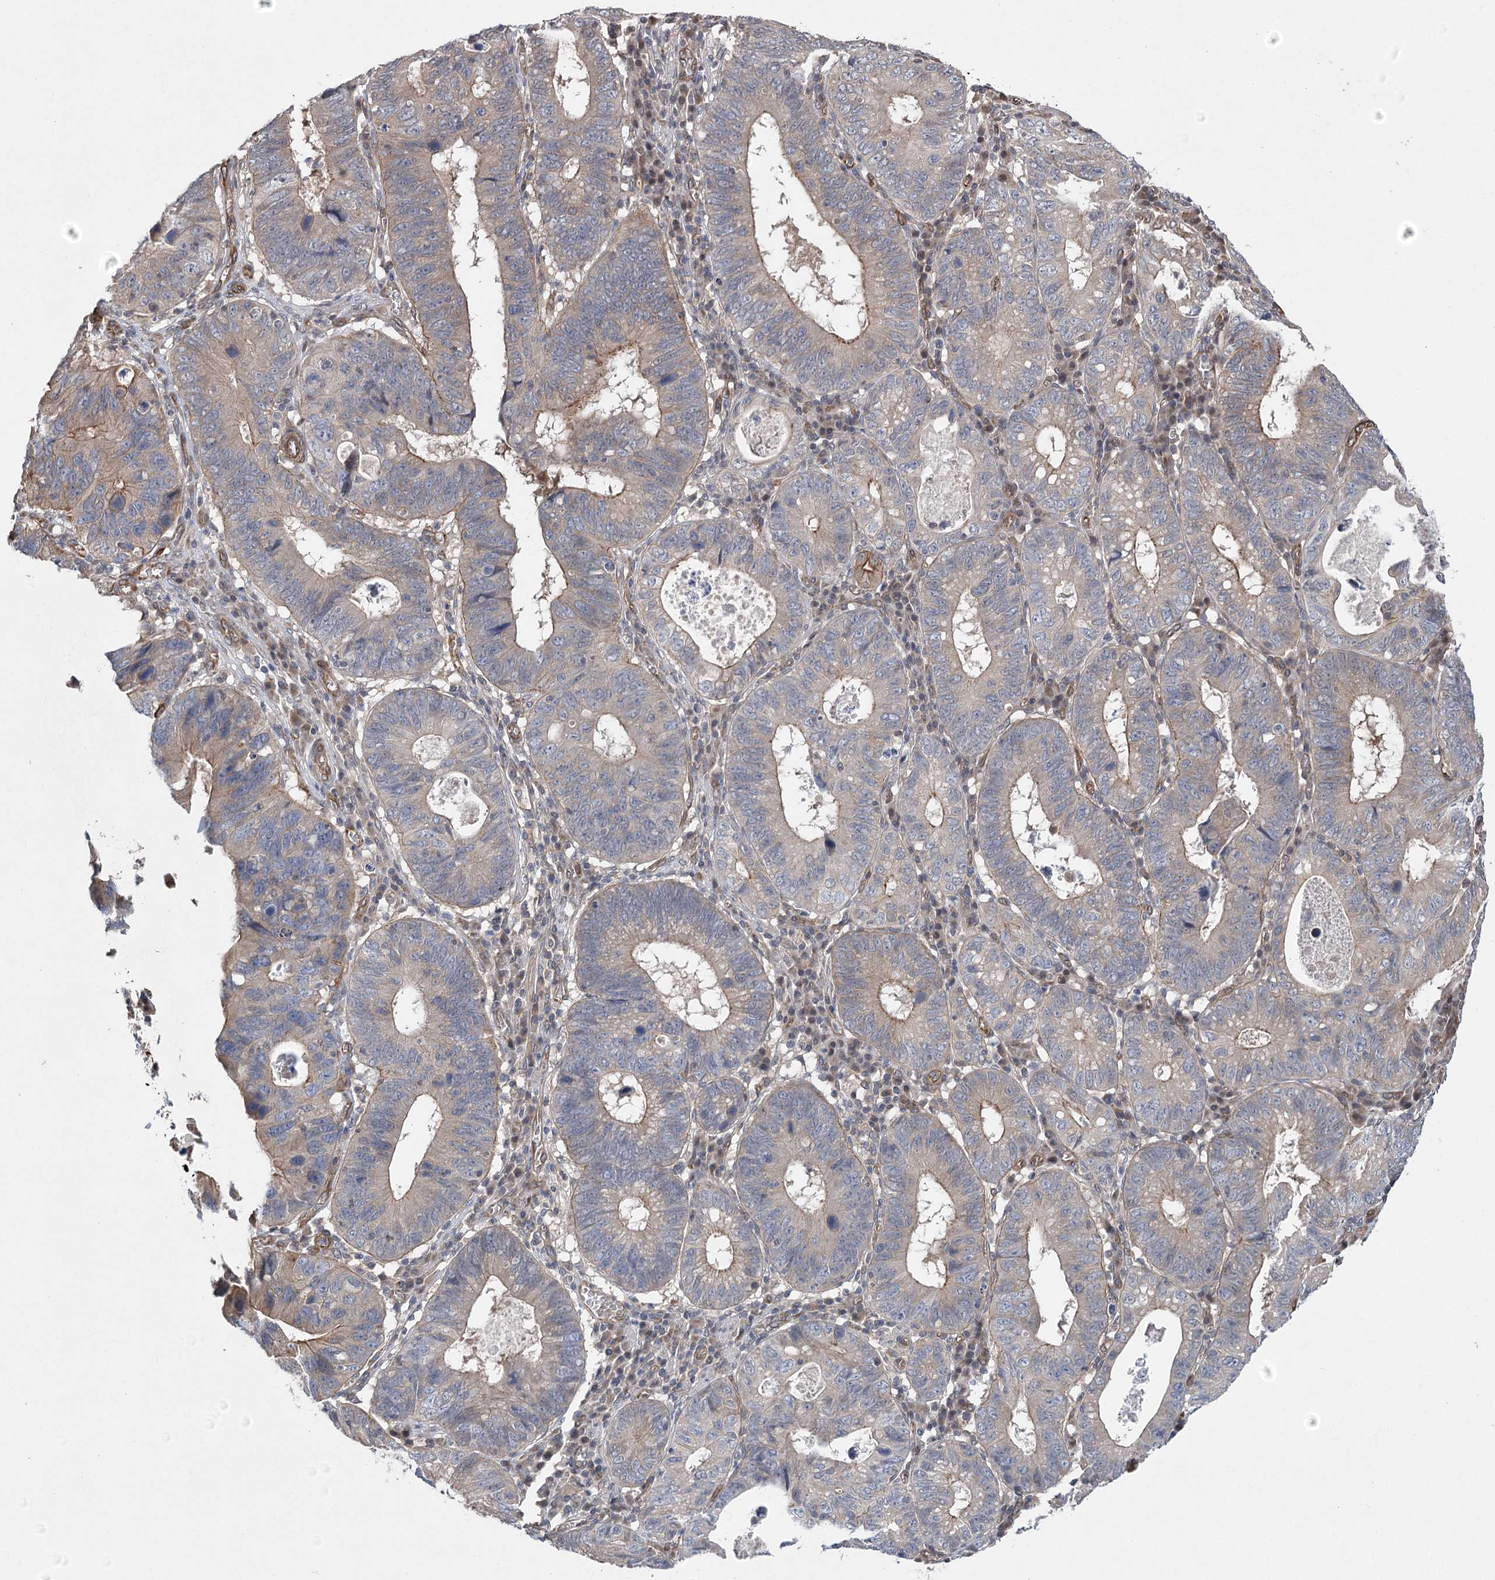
{"staining": {"intensity": "weak", "quantity": "<25%", "location": "cytoplasmic/membranous"}, "tissue": "stomach cancer", "cell_type": "Tumor cells", "image_type": "cancer", "snomed": [{"axis": "morphology", "description": "Adenocarcinoma, NOS"}, {"axis": "topography", "description": "Stomach"}], "caption": "High power microscopy photomicrograph of an IHC histopathology image of stomach cancer, revealing no significant staining in tumor cells. The staining was performed using DAB to visualize the protein expression in brown, while the nuclei were stained in blue with hematoxylin (Magnification: 20x).", "gene": "RWDD4", "patient": {"sex": "male", "age": 59}}